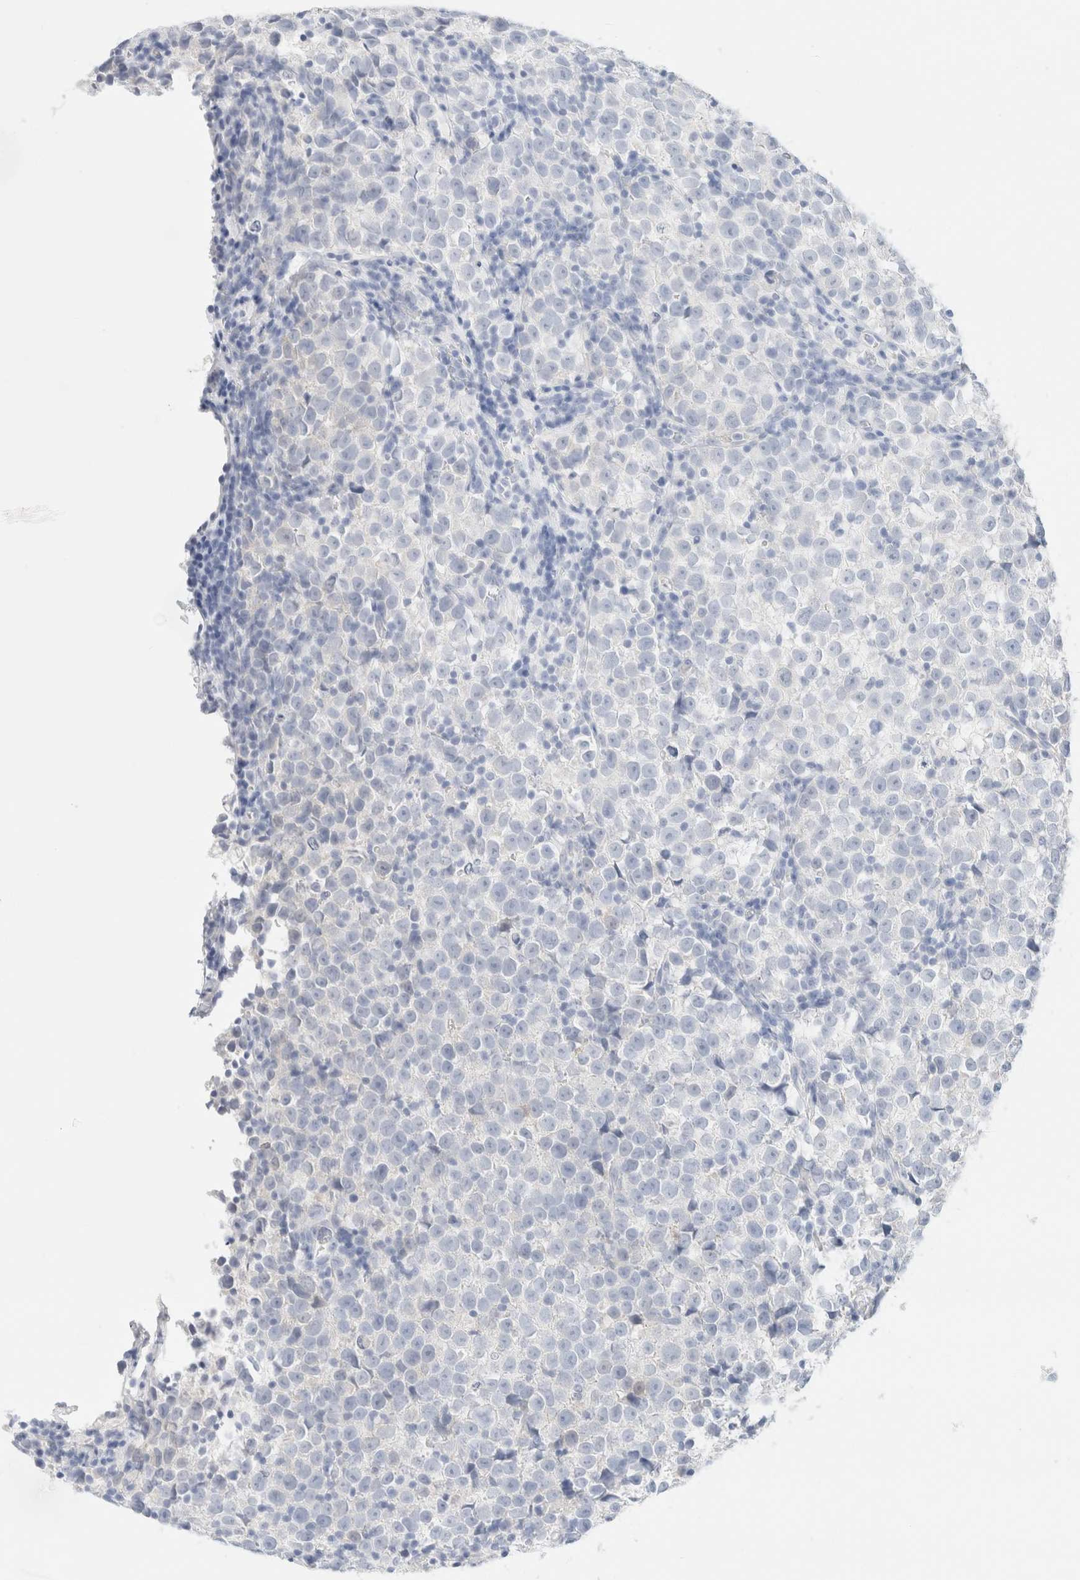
{"staining": {"intensity": "negative", "quantity": "none", "location": "none"}, "tissue": "testis cancer", "cell_type": "Tumor cells", "image_type": "cancer", "snomed": [{"axis": "morphology", "description": "Normal tissue, NOS"}, {"axis": "morphology", "description": "Seminoma, NOS"}, {"axis": "topography", "description": "Testis"}], "caption": "Testis seminoma was stained to show a protein in brown. There is no significant positivity in tumor cells.", "gene": "DPYS", "patient": {"sex": "male", "age": 43}}